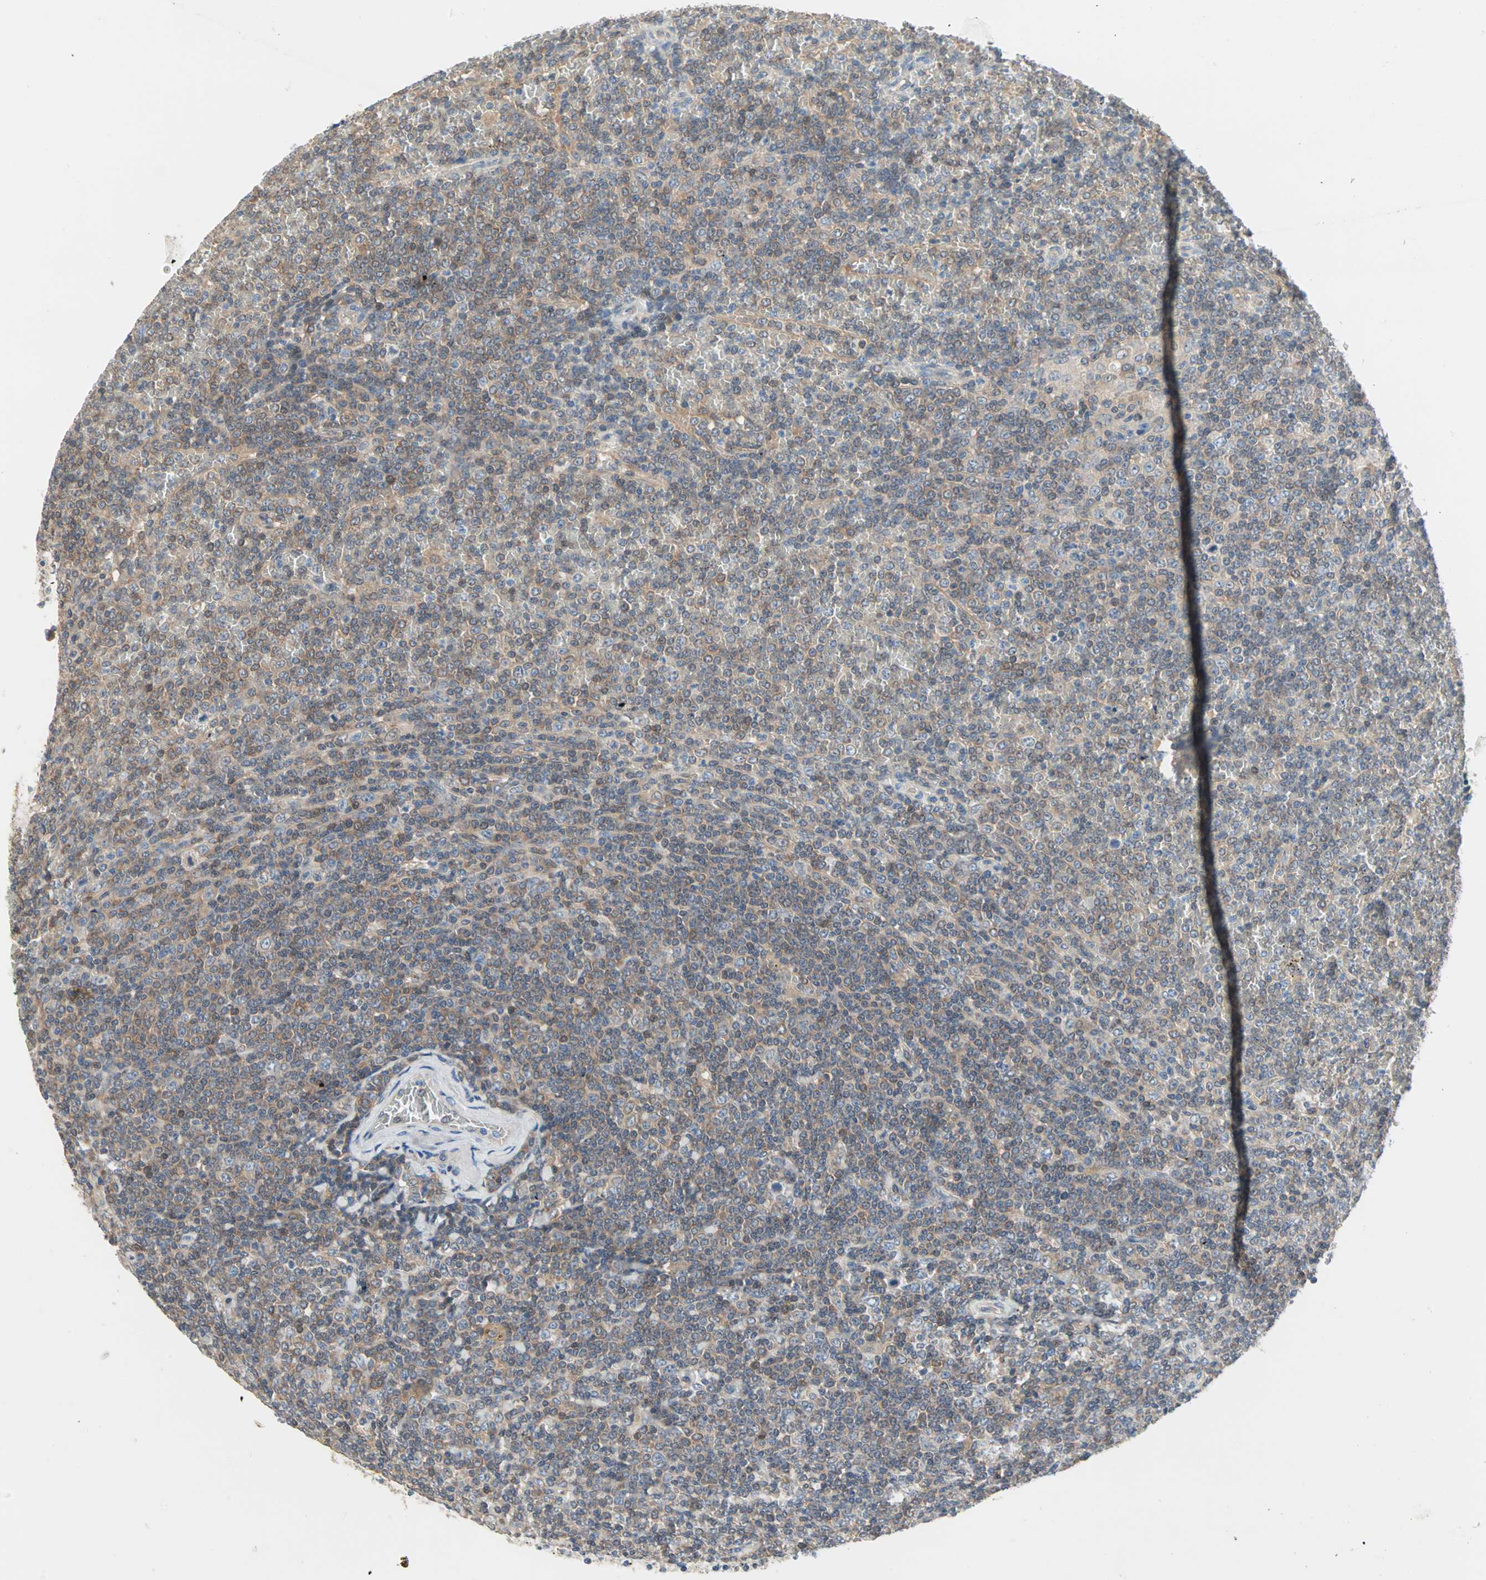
{"staining": {"intensity": "moderate", "quantity": ">75%", "location": "cytoplasmic/membranous"}, "tissue": "lymphoma", "cell_type": "Tumor cells", "image_type": "cancer", "snomed": [{"axis": "morphology", "description": "Malignant lymphoma, non-Hodgkin's type, Low grade"}, {"axis": "topography", "description": "Spleen"}], "caption": "Malignant lymphoma, non-Hodgkin's type (low-grade) stained with DAB immunohistochemistry (IHC) displays medium levels of moderate cytoplasmic/membranous staining in approximately >75% of tumor cells. (Brightfield microscopy of DAB IHC at high magnification).", "gene": "MPI", "patient": {"sex": "female", "age": 19}}